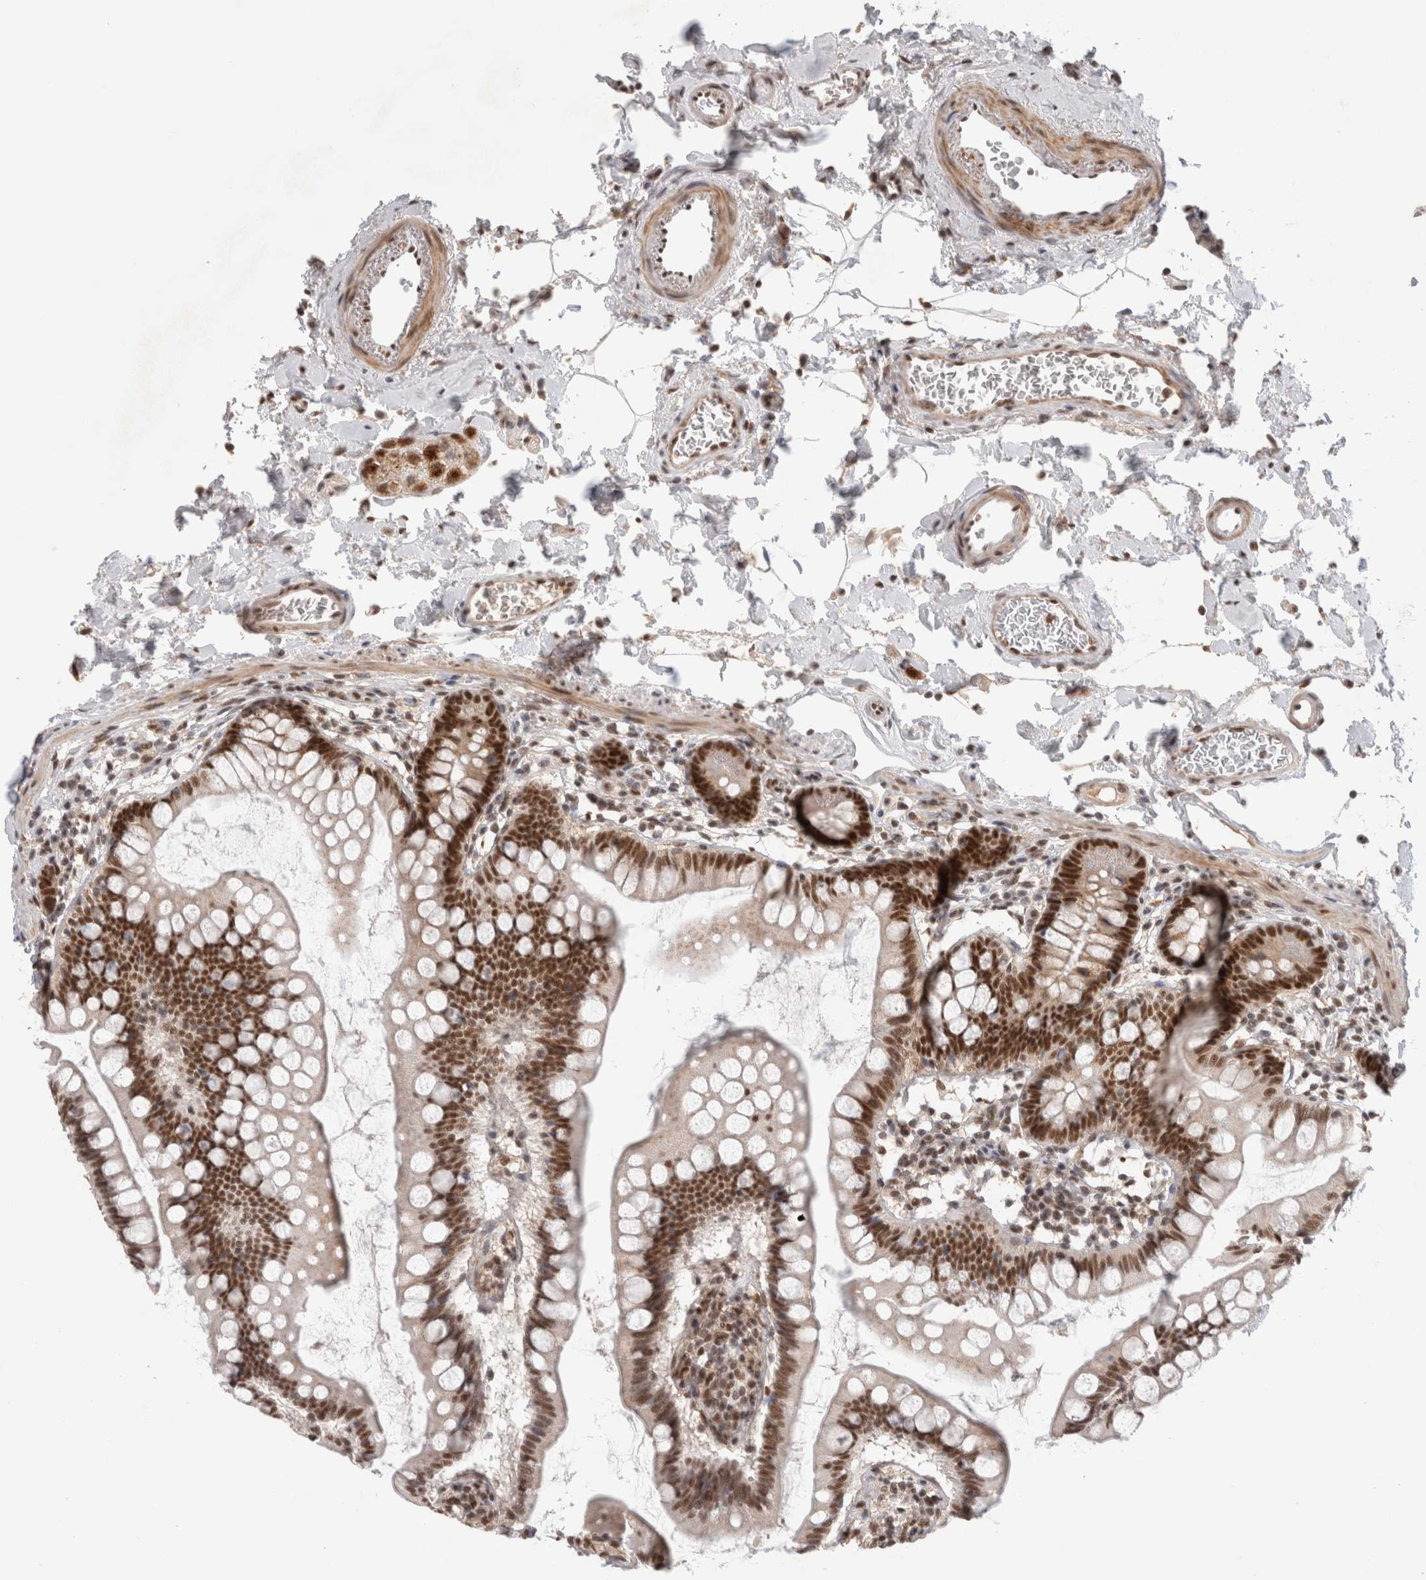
{"staining": {"intensity": "strong", "quantity": "25%-75%", "location": "nuclear"}, "tissue": "small intestine", "cell_type": "Glandular cells", "image_type": "normal", "snomed": [{"axis": "morphology", "description": "Normal tissue, NOS"}, {"axis": "topography", "description": "Small intestine"}], "caption": "Immunohistochemical staining of unremarkable small intestine shows strong nuclear protein expression in approximately 25%-75% of glandular cells.", "gene": "ZNF830", "patient": {"sex": "female", "age": 84}}